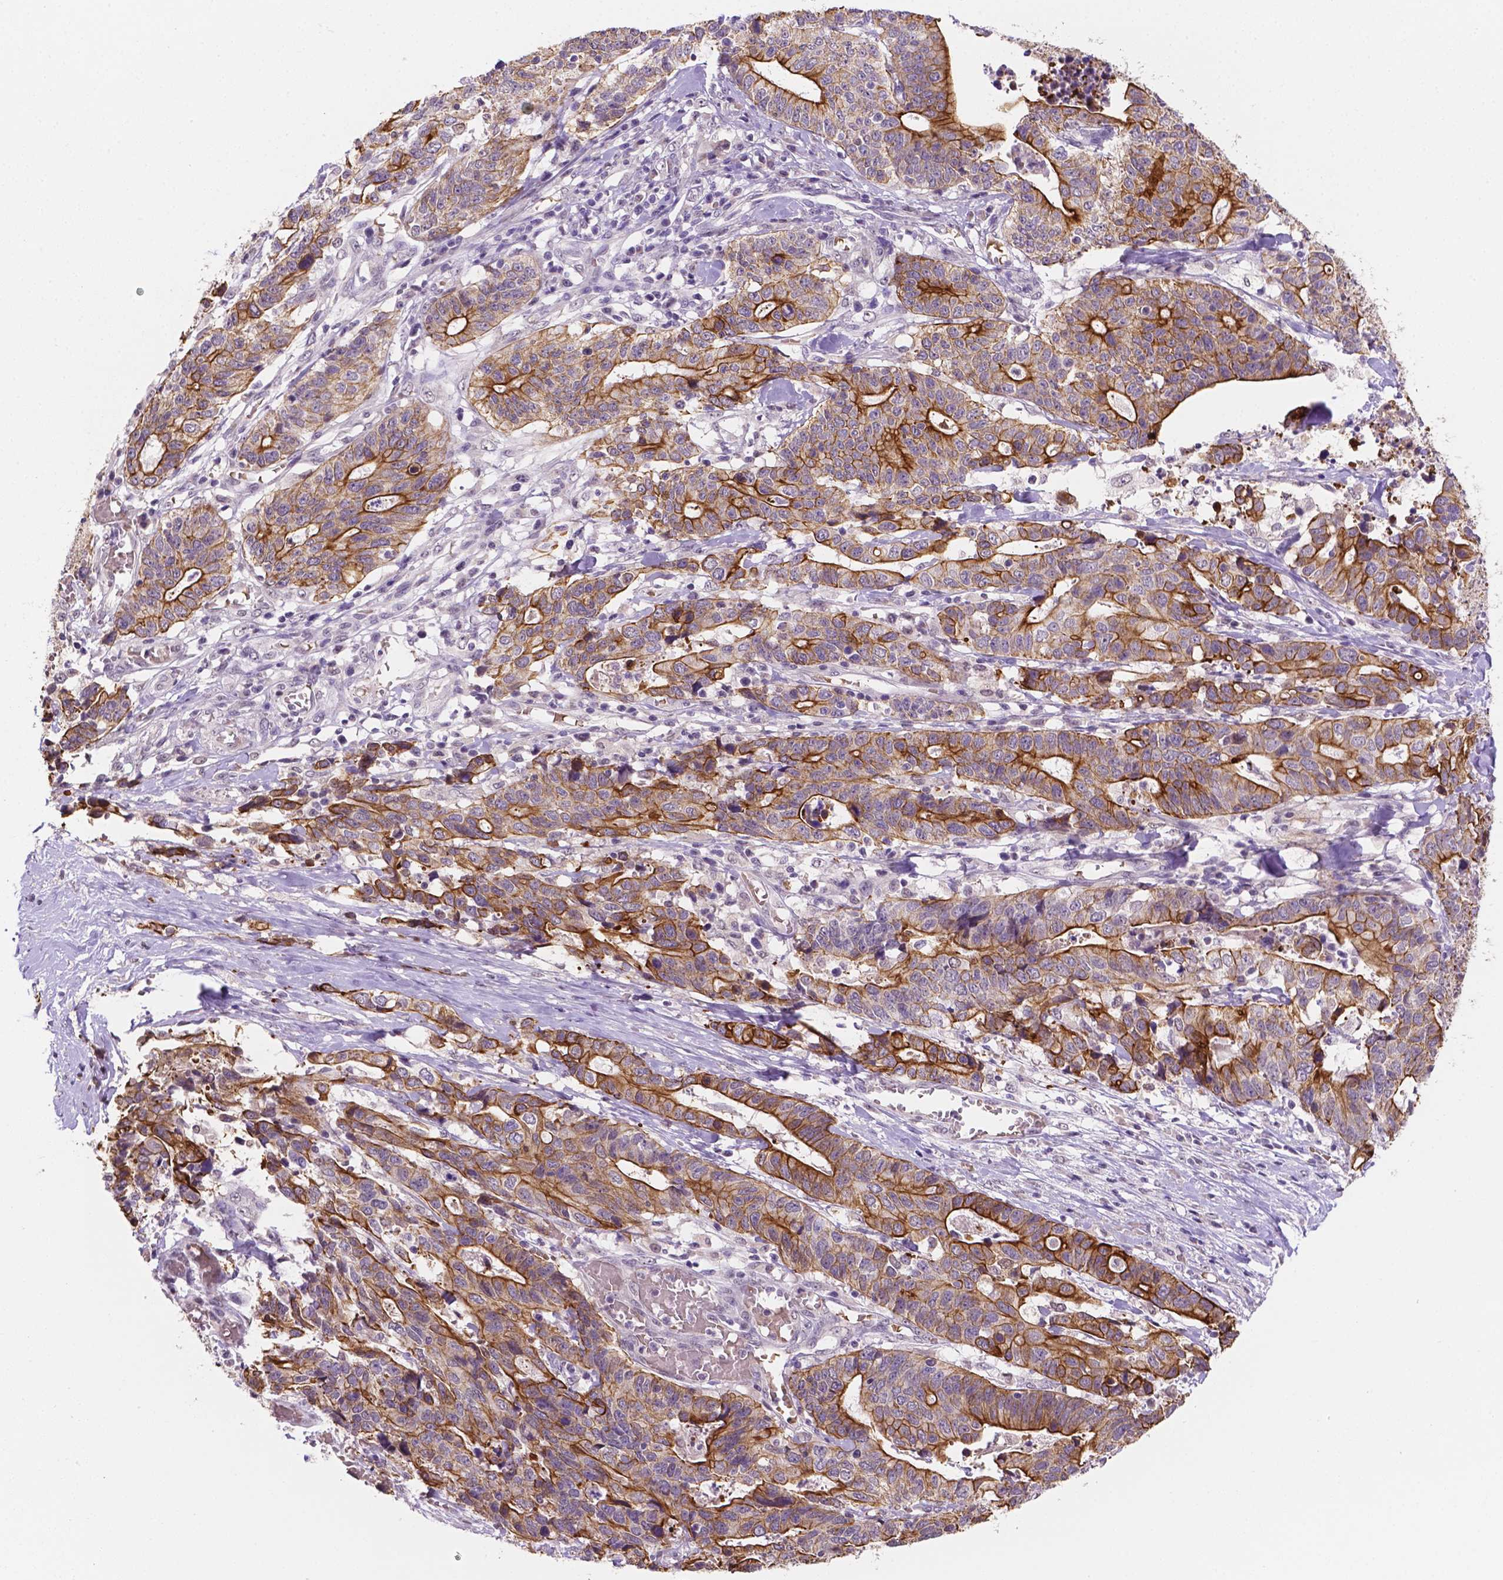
{"staining": {"intensity": "strong", "quantity": ">75%", "location": "cytoplasmic/membranous"}, "tissue": "stomach cancer", "cell_type": "Tumor cells", "image_type": "cancer", "snomed": [{"axis": "morphology", "description": "Adenocarcinoma, NOS"}, {"axis": "topography", "description": "Stomach, upper"}], "caption": "Immunohistochemistry staining of stomach cancer (adenocarcinoma), which exhibits high levels of strong cytoplasmic/membranous positivity in about >75% of tumor cells indicating strong cytoplasmic/membranous protein staining. The staining was performed using DAB (3,3'-diaminobenzidine) (brown) for protein detection and nuclei were counterstained in hematoxylin (blue).", "gene": "SHLD3", "patient": {"sex": "female", "age": 67}}